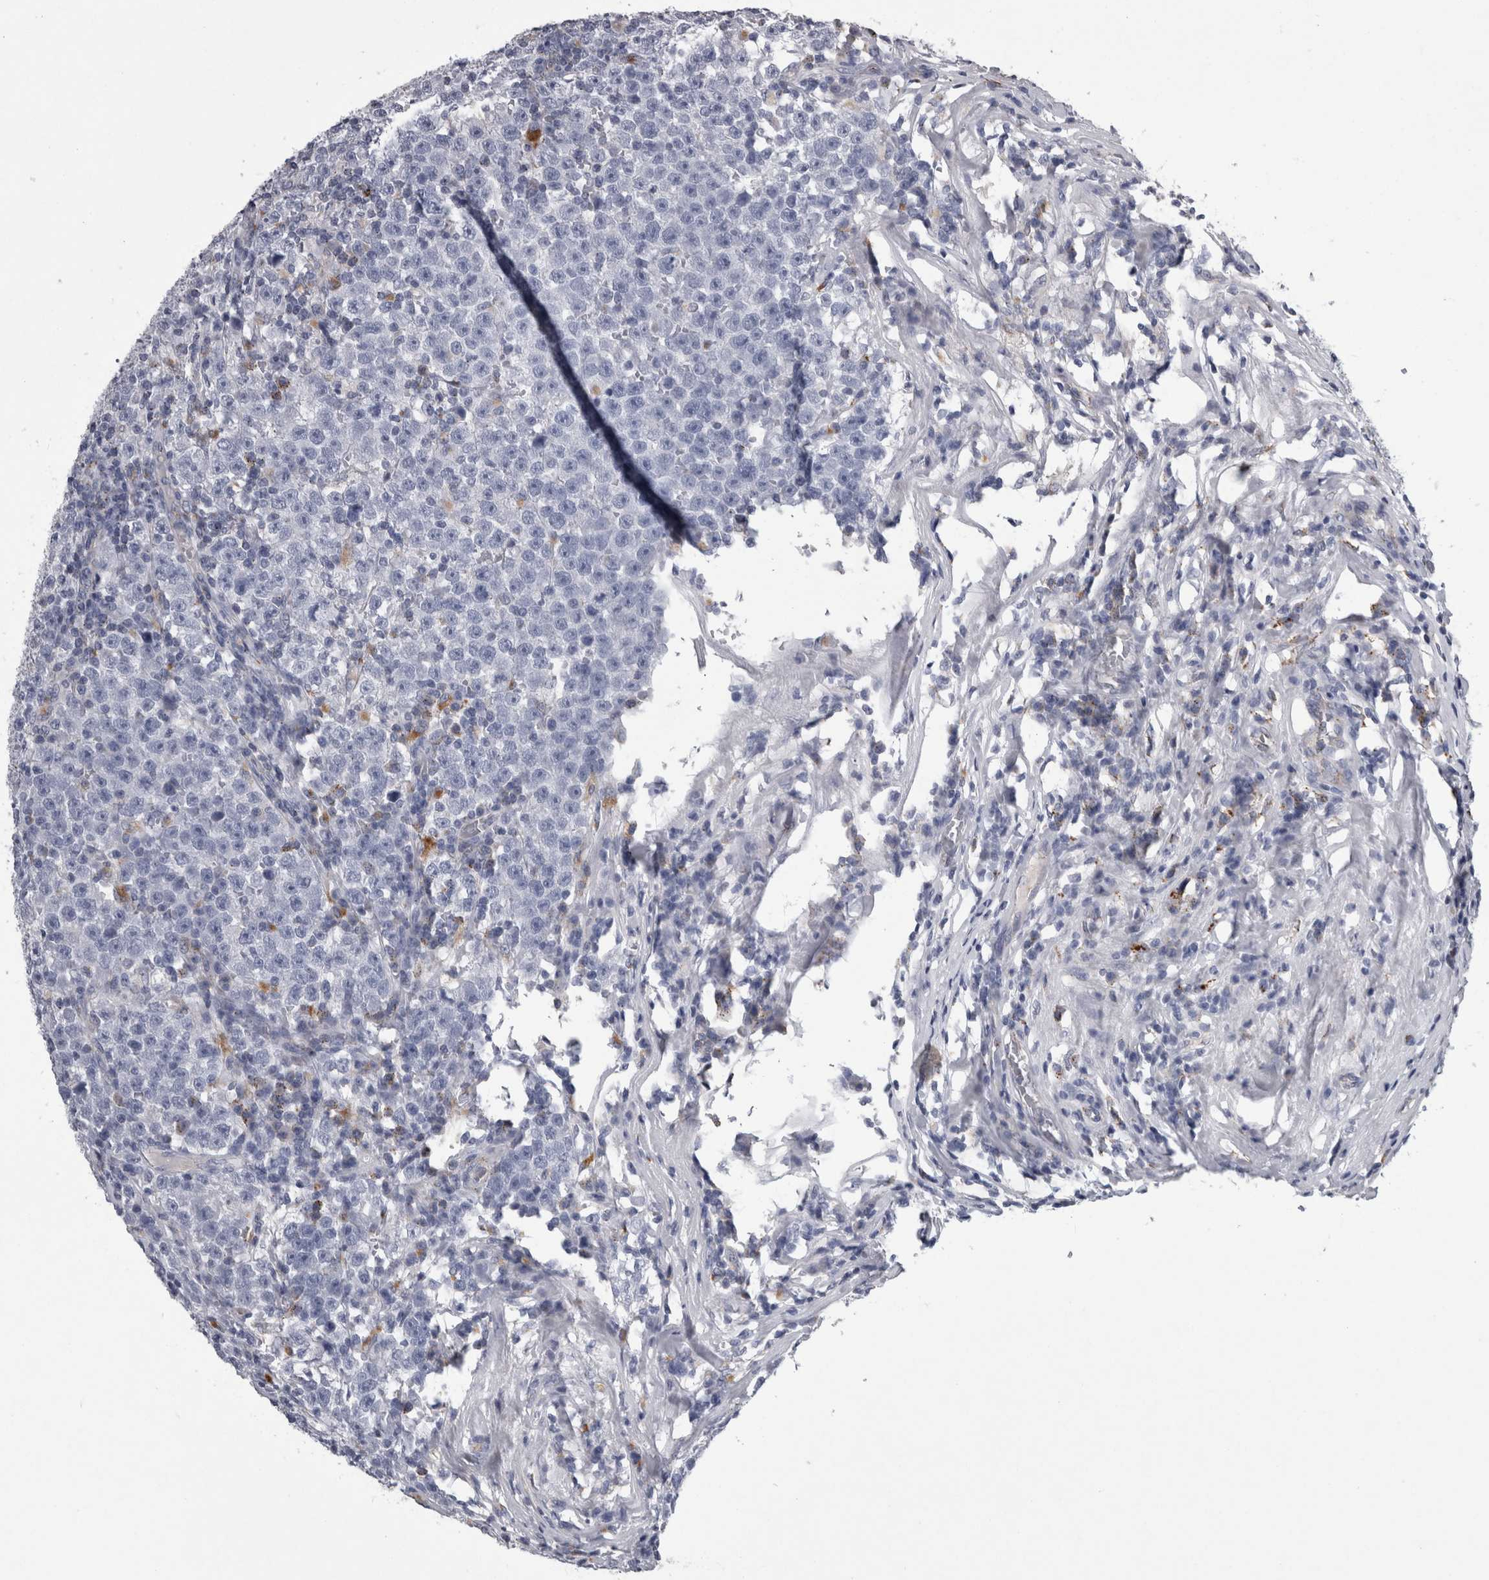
{"staining": {"intensity": "negative", "quantity": "none", "location": "none"}, "tissue": "testis cancer", "cell_type": "Tumor cells", "image_type": "cancer", "snomed": [{"axis": "morphology", "description": "Seminoma, NOS"}, {"axis": "topography", "description": "Testis"}], "caption": "IHC image of neoplastic tissue: human testis cancer (seminoma) stained with DAB (3,3'-diaminobenzidine) shows no significant protein staining in tumor cells. Brightfield microscopy of IHC stained with DAB (3,3'-diaminobenzidine) (brown) and hematoxylin (blue), captured at high magnification.", "gene": "DPP7", "patient": {"sex": "male", "age": 43}}